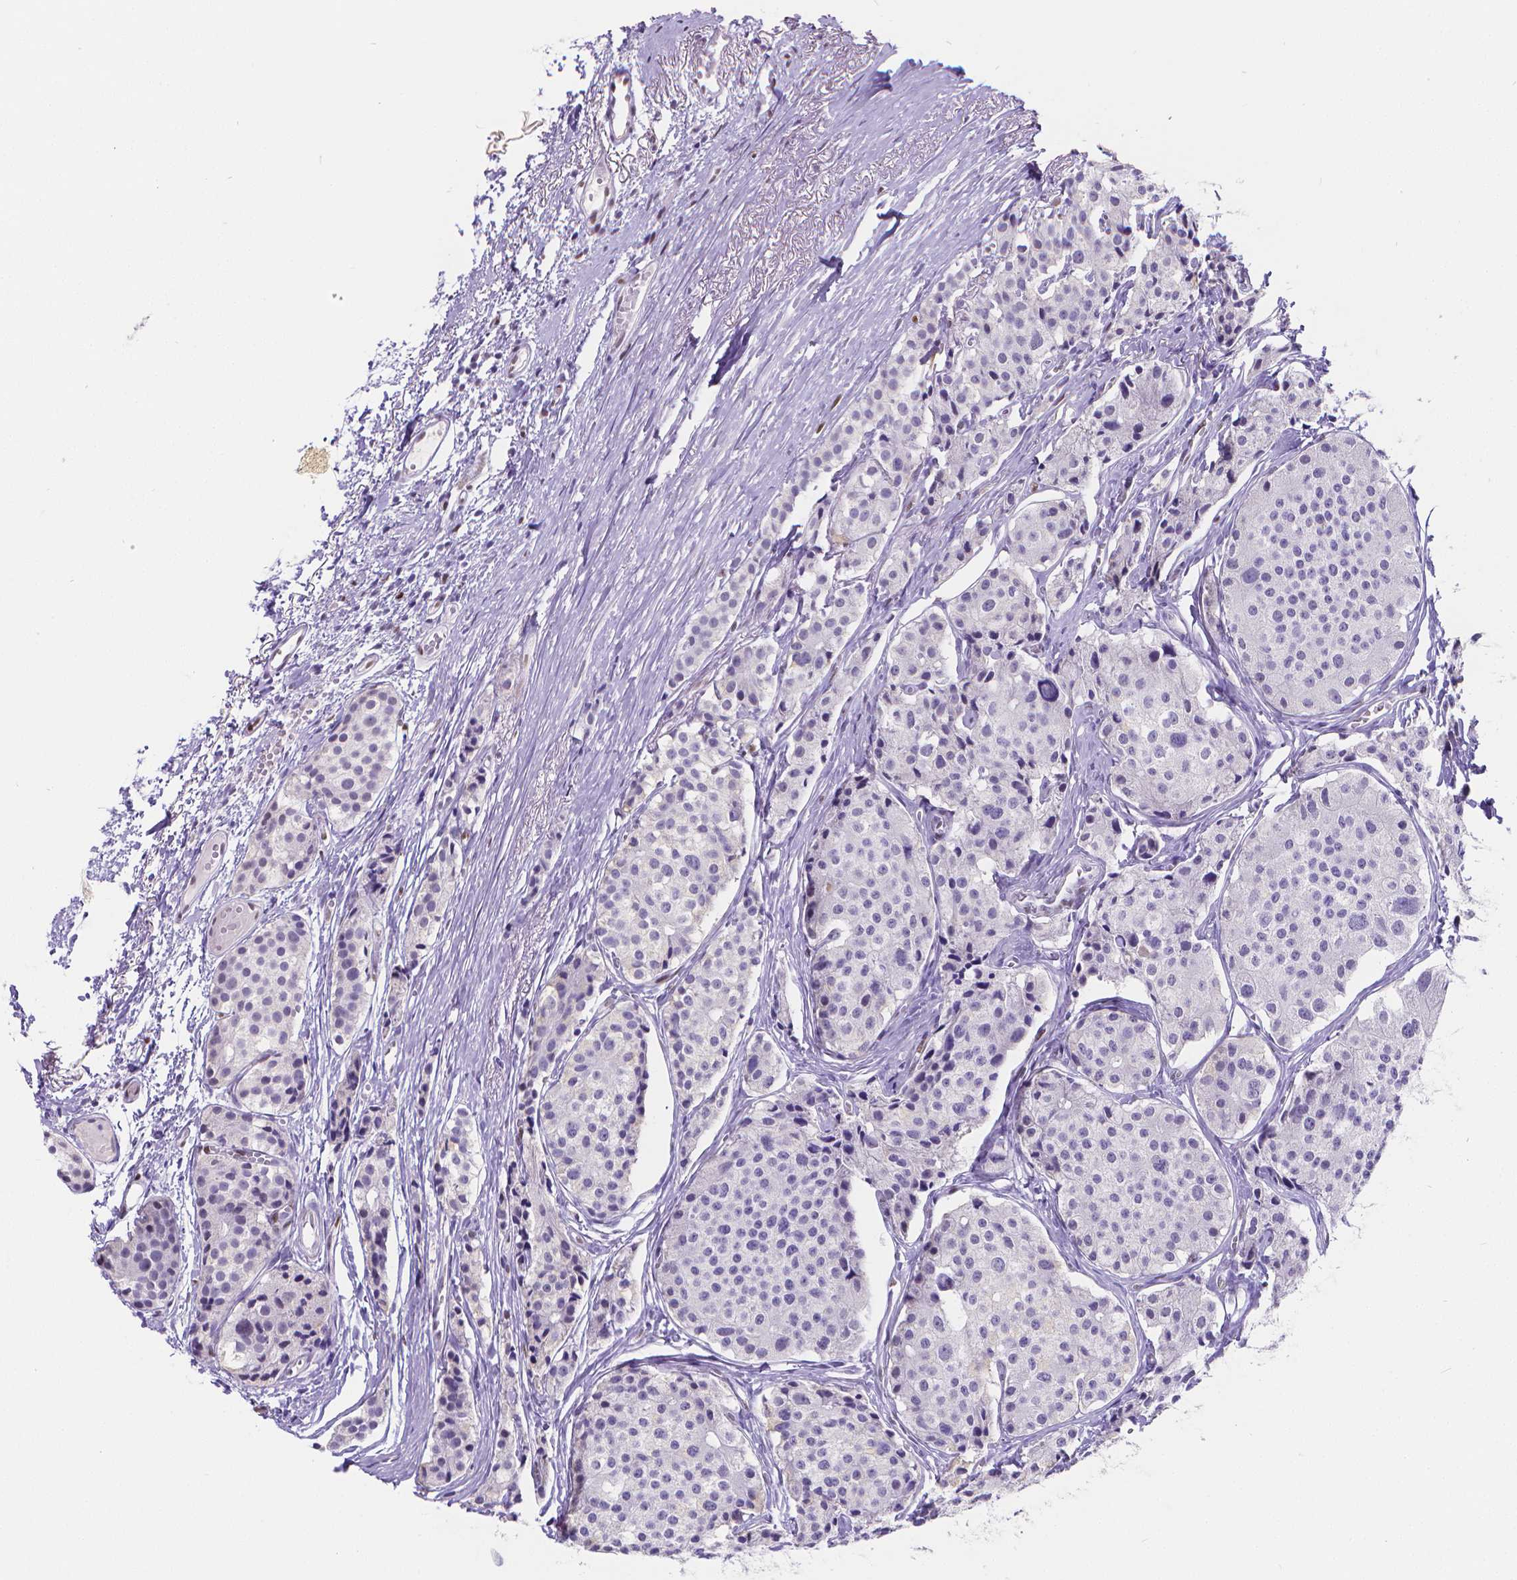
{"staining": {"intensity": "negative", "quantity": "none", "location": "none"}, "tissue": "carcinoid", "cell_type": "Tumor cells", "image_type": "cancer", "snomed": [{"axis": "morphology", "description": "Carcinoid, malignant, NOS"}, {"axis": "topography", "description": "Small intestine"}], "caption": "This is an immunohistochemistry image of human carcinoid (malignant). There is no staining in tumor cells.", "gene": "MEF2C", "patient": {"sex": "female", "age": 65}}